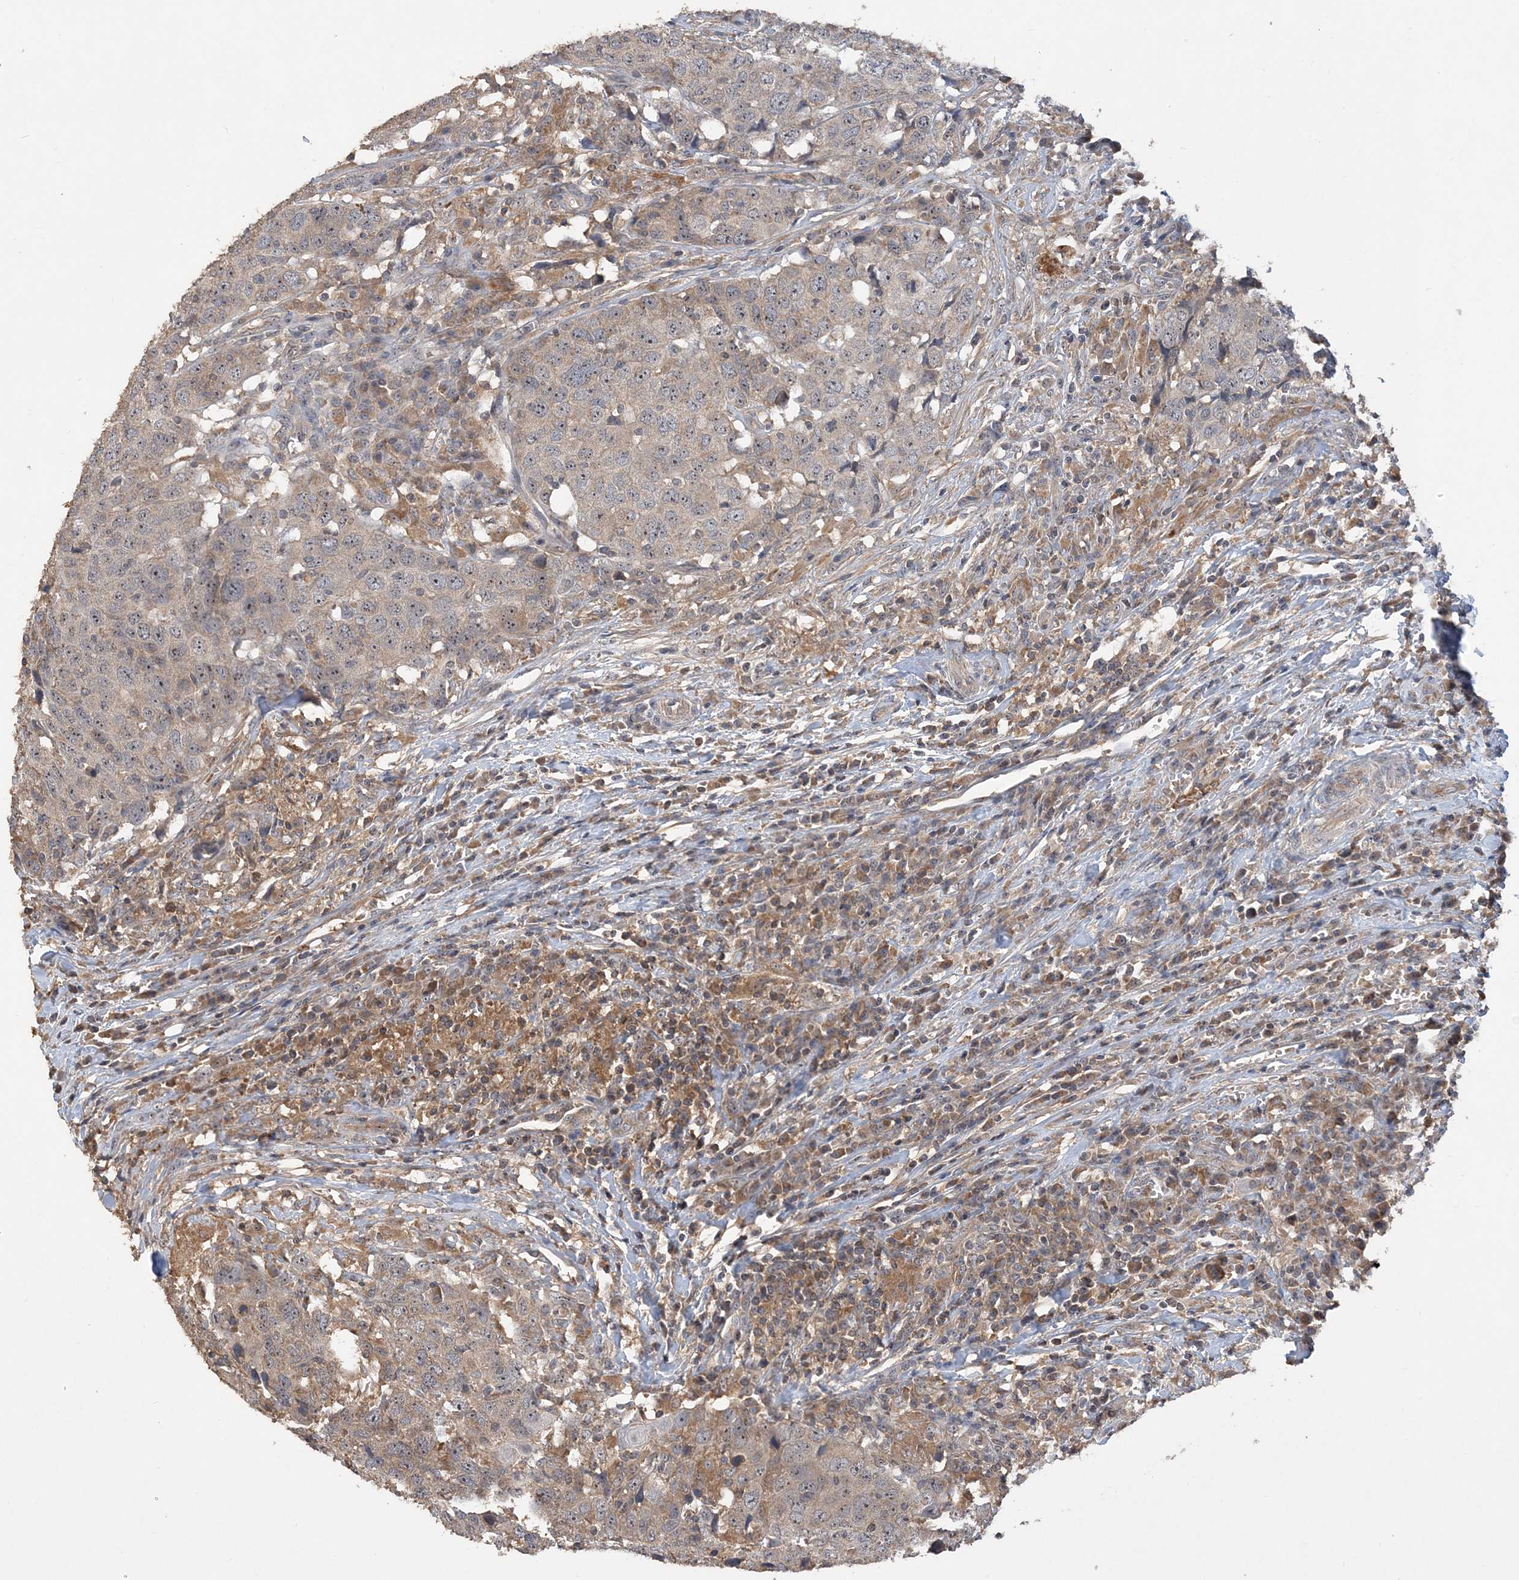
{"staining": {"intensity": "weak", "quantity": ">75%", "location": "cytoplasmic/membranous,nuclear"}, "tissue": "head and neck cancer", "cell_type": "Tumor cells", "image_type": "cancer", "snomed": [{"axis": "morphology", "description": "Squamous cell carcinoma, NOS"}, {"axis": "topography", "description": "Head-Neck"}], "caption": "A brown stain labels weak cytoplasmic/membranous and nuclear staining of a protein in human head and neck squamous cell carcinoma tumor cells.", "gene": "GRINA", "patient": {"sex": "male", "age": 66}}